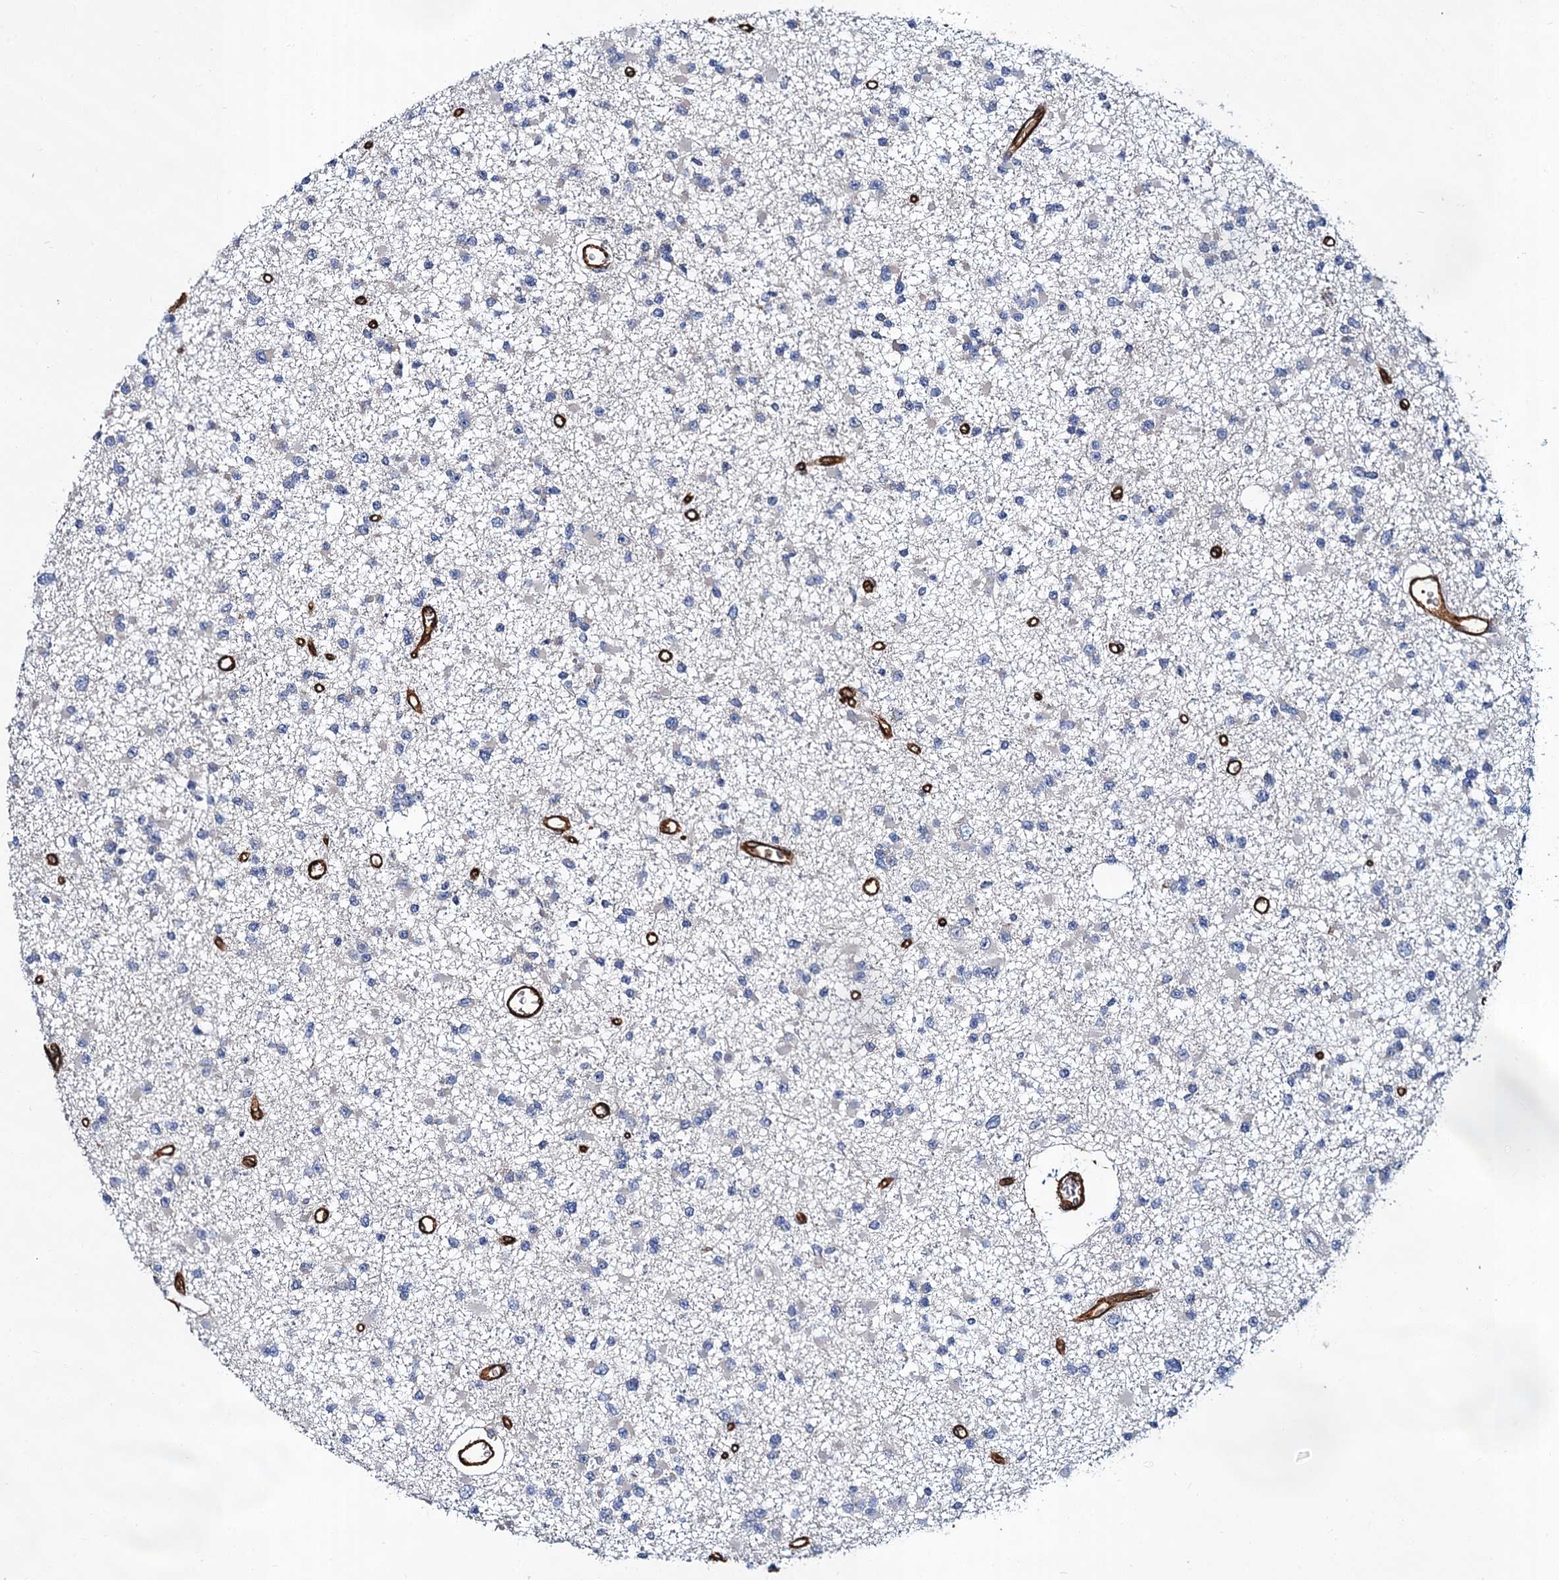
{"staining": {"intensity": "negative", "quantity": "none", "location": "none"}, "tissue": "glioma", "cell_type": "Tumor cells", "image_type": "cancer", "snomed": [{"axis": "morphology", "description": "Glioma, malignant, Low grade"}, {"axis": "topography", "description": "Brain"}], "caption": "There is no significant positivity in tumor cells of low-grade glioma (malignant).", "gene": "CACNA1C", "patient": {"sex": "female", "age": 22}}